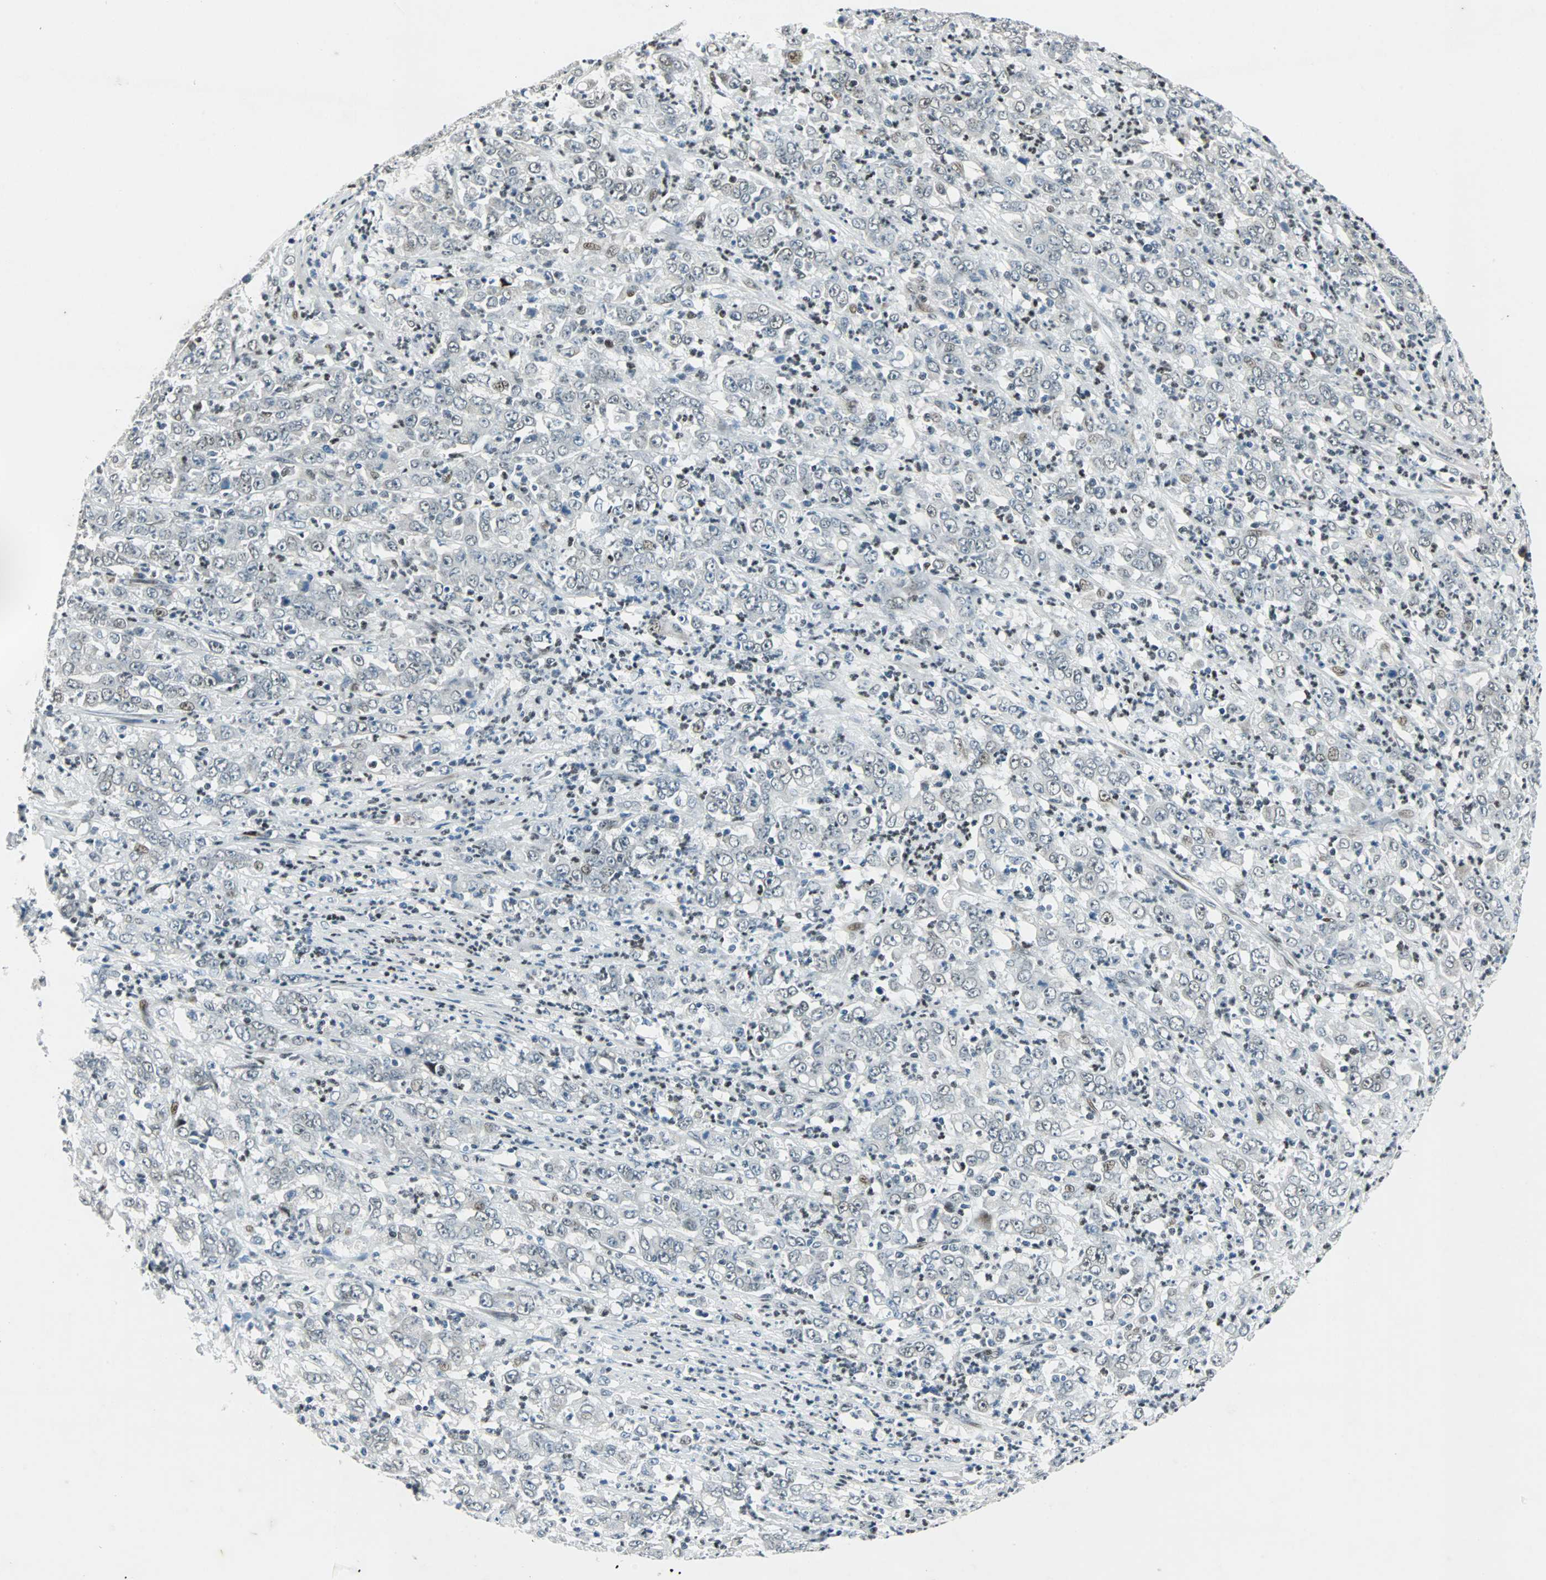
{"staining": {"intensity": "weak", "quantity": "<25%", "location": "nuclear"}, "tissue": "stomach cancer", "cell_type": "Tumor cells", "image_type": "cancer", "snomed": [{"axis": "morphology", "description": "Adenocarcinoma, NOS"}, {"axis": "topography", "description": "Stomach, lower"}], "caption": "This image is of stomach cancer stained with immunohistochemistry (IHC) to label a protein in brown with the nuclei are counter-stained blue. There is no staining in tumor cells. (DAB (3,3'-diaminobenzidine) immunohistochemistry visualized using brightfield microscopy, high magnification).", "gene": "AJUBA", "patient": {"sex": "female", "age": 71}}